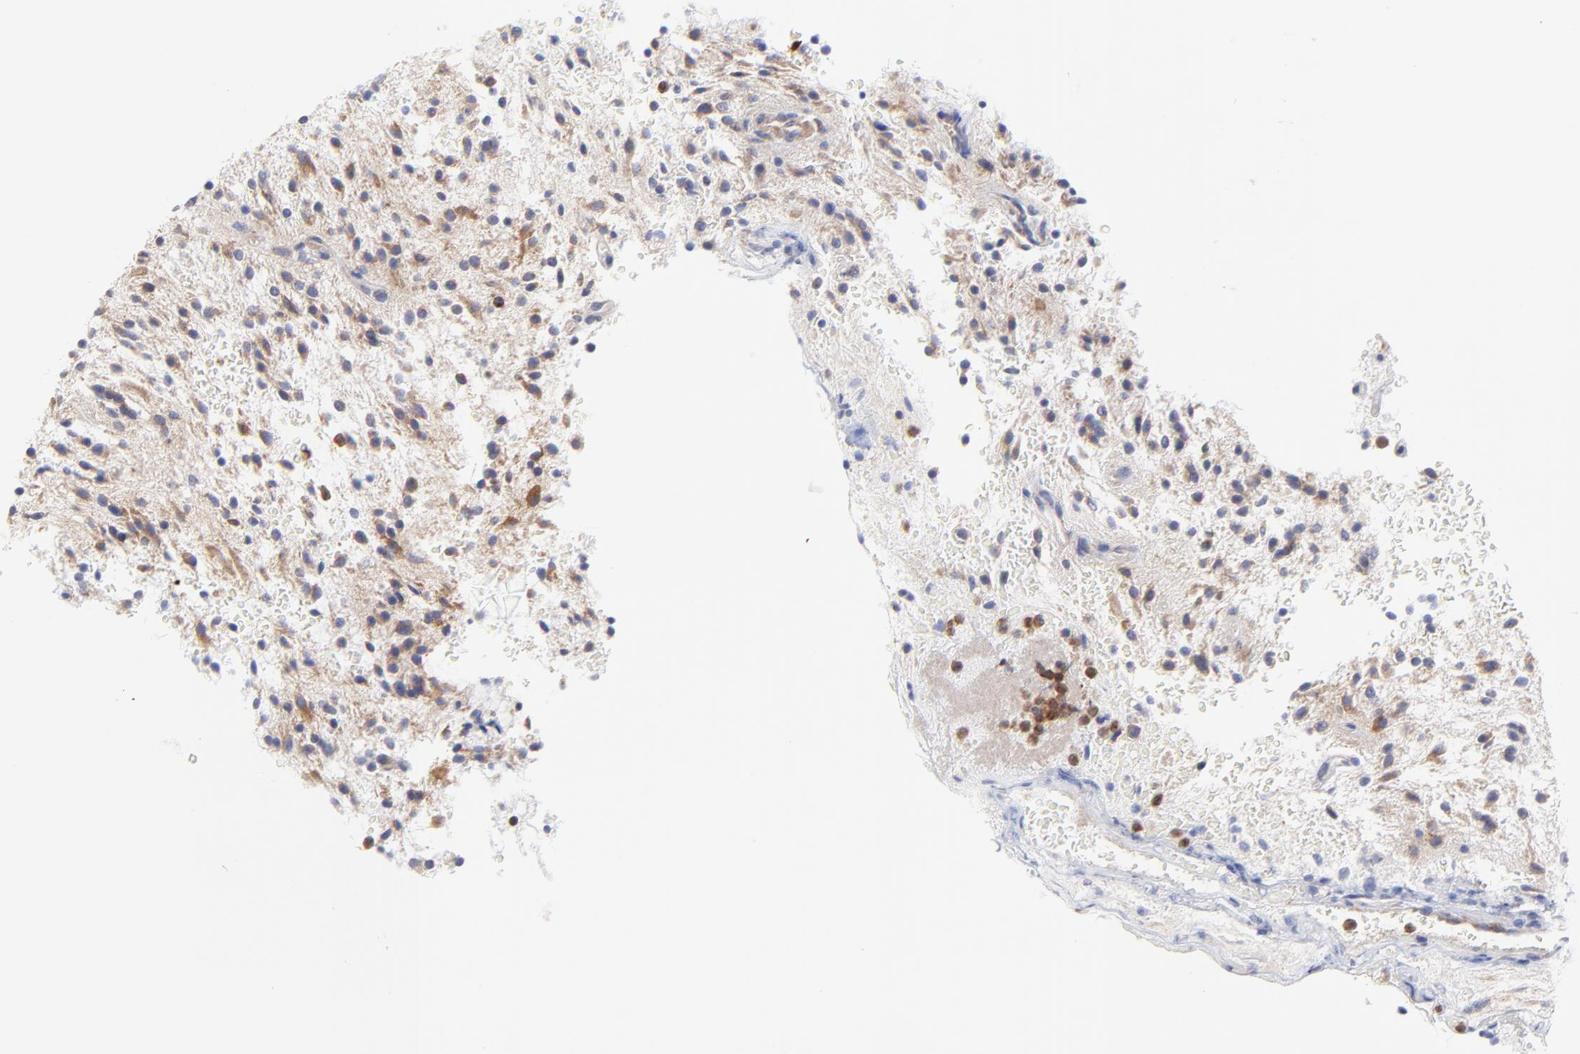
{"staining": {"intensity": "moderate", "quantity": "<25%", "location": "cytoplasmic/membranous"}, "tissue": "glioma", "cell_type": "Tumor cells", "image_type": "cancer", "snomed": [{"axis": "morphology", "description": "Glioma, malignant, NOS"}, {"axis": "topography", "description": "Cerebellum"}], "caption": "An IHC image of tumor tissue is shown. Protein staining in brown labels moderate cytoplasmic/membranous positivity in glioma within tumor cells.", "gene": "MOSPD2", "patient": {"sex": "female", "age": 10}}